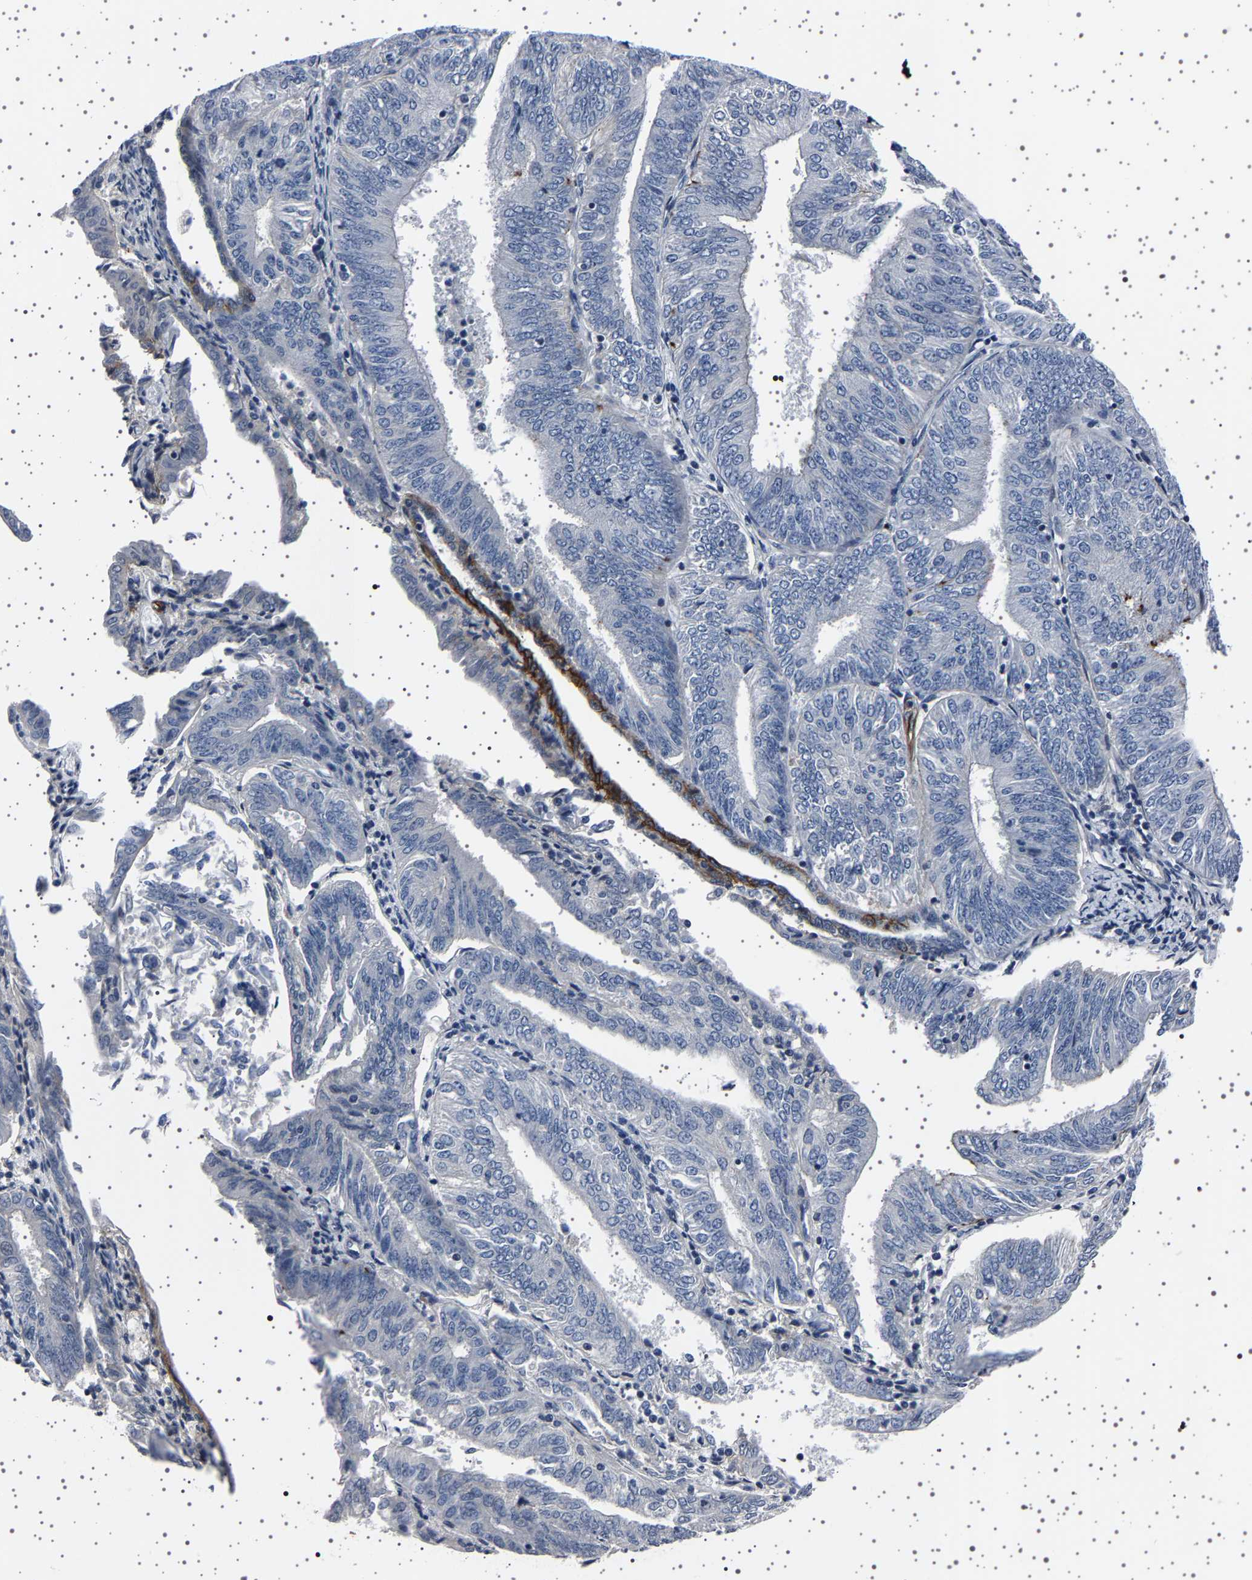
{"staining": {"intensity": "negative", "quantity": "none", "location": "none"}, "tissue": "endometrial cancer", "cell_type": "Tumor cells", "image_type": "cancer", "snomed": [{"axis": "morphology", "description": "Adenocarcinoma, NOS"}, {"axis": "topography", "description": "Endometrium"}], "caption": "Immunohistochemical staining of human endometrial cancer displays no significant positivity in tumor cells.", "gene": "PAK5", "patient": {"sex": "female", "age": 58}}